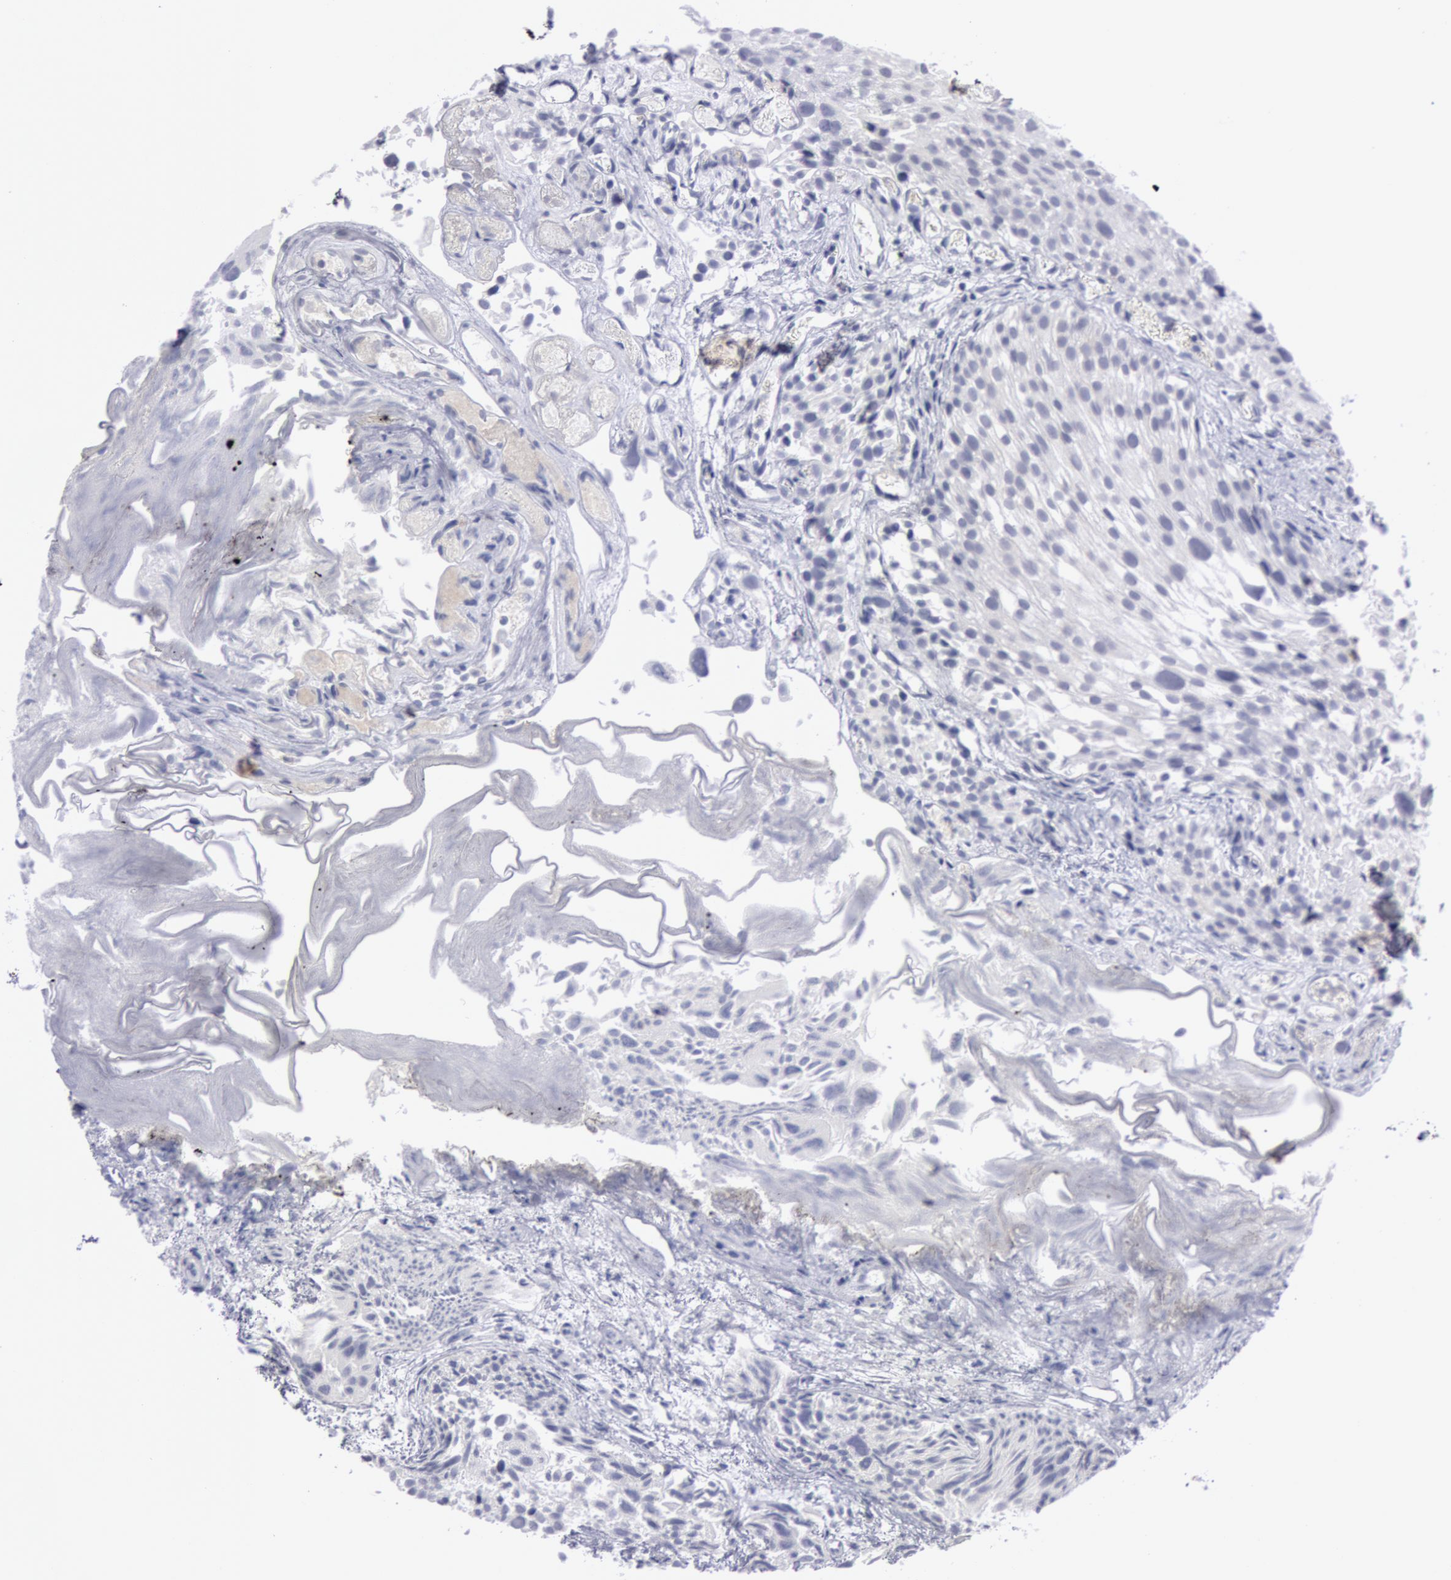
{"staining": {"intensity": "negative", "quantity": "none", "location": "none"}, "tissue": "urothelial cancer", "cell_type": "Tumor cells", "image_type": "cancer", "snomed": [{"axis": "morphology", "description": "Urothelial carcinoma, High grade"}, {"axis": "topography", "description": "Urinary bladder"}], "caption": "Immunohistochemistry (IHC) micrograph of neoplastic tissue: urothelial cancer stained with DAB shows no significant protein positivity in tumor cells.", "gene": "KRT16", "patient": {"sex": "female", "age": 78}}